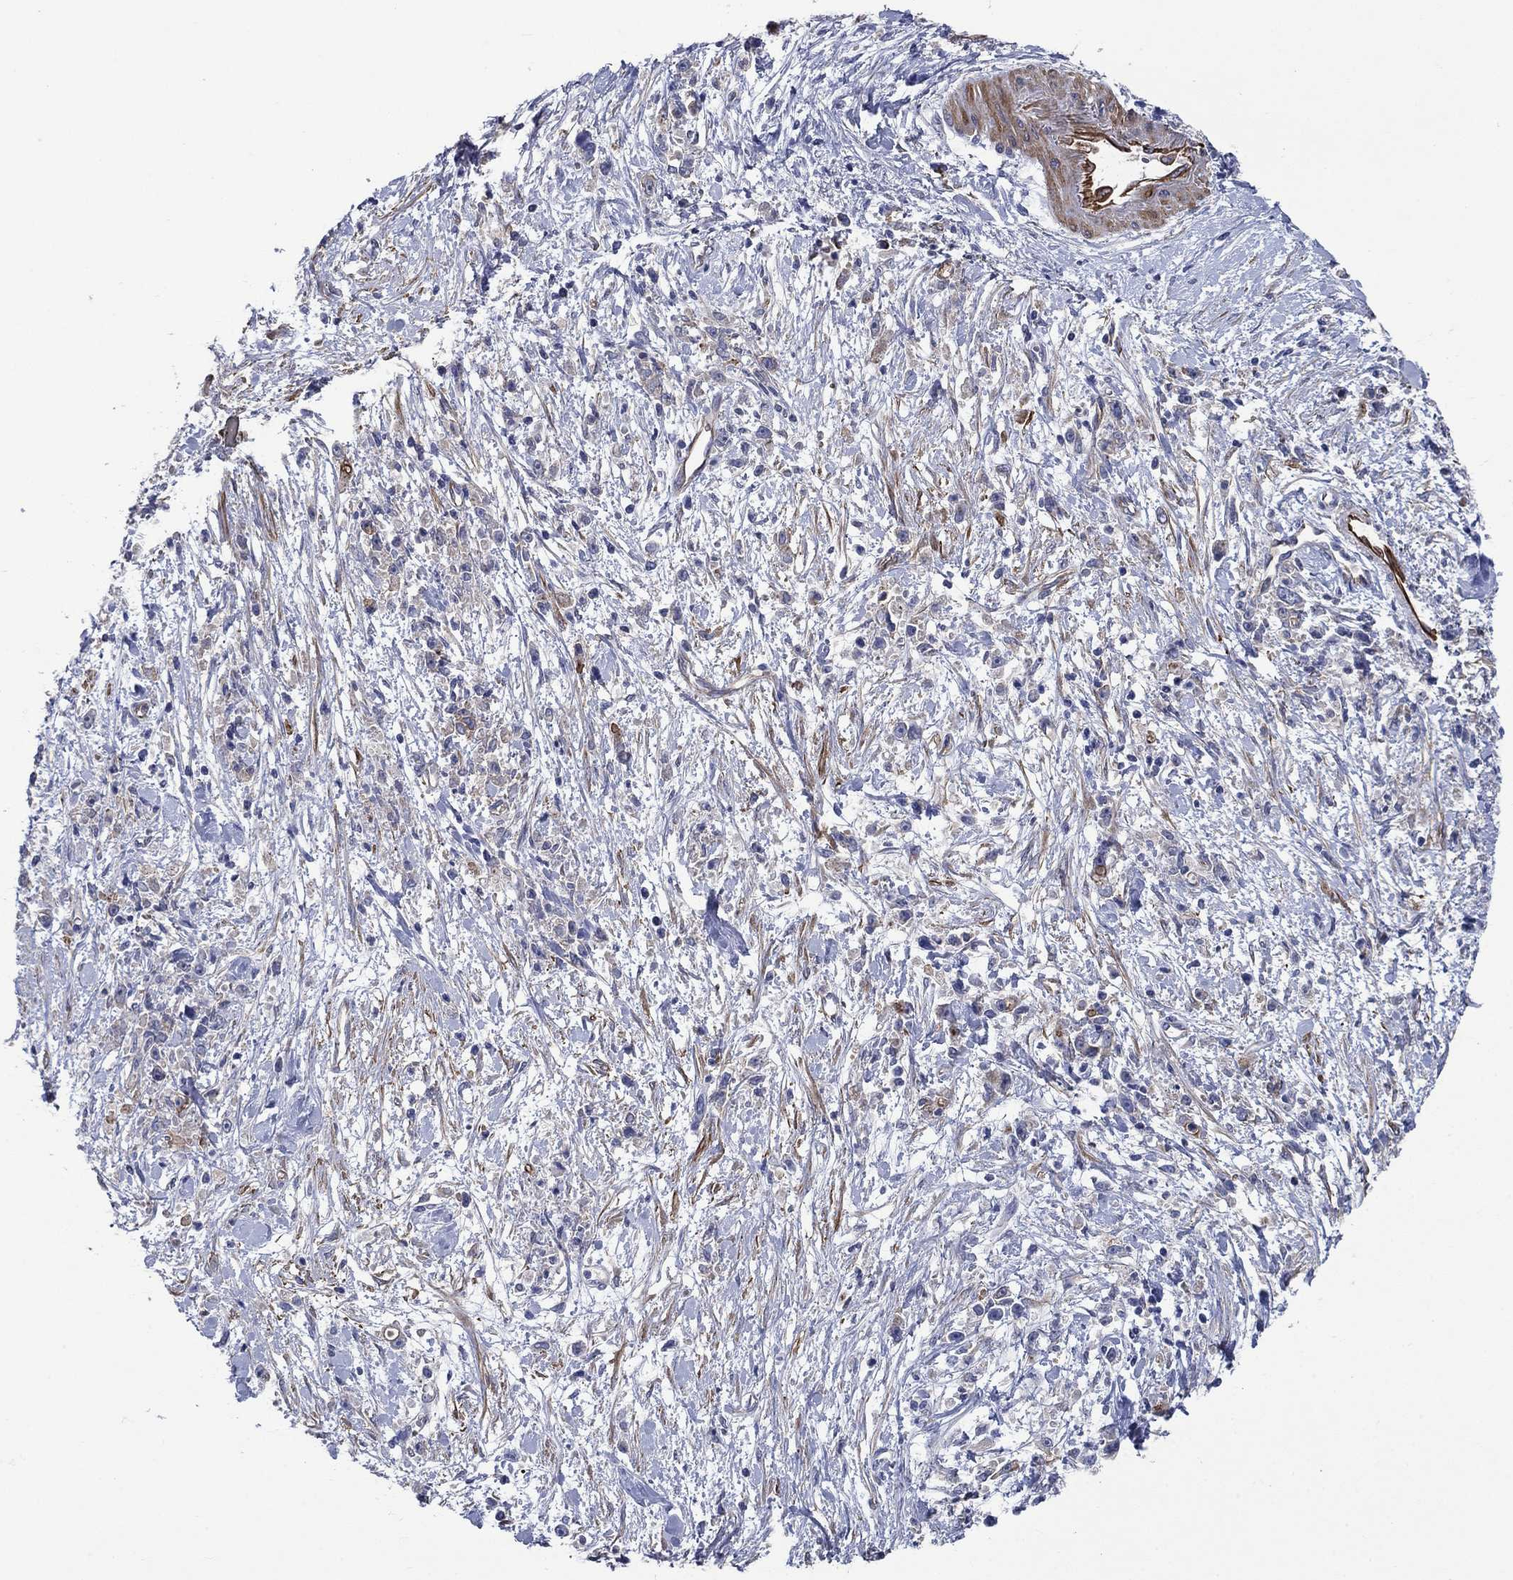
{"staining": {"intensity": "negative", "quantity": "none", "location": "none"}, "tissue": "stomach cancer", "cell_type": "Tumor cells", "image_type": "cancer", "snomed": [{"axis": "morphology", "description": "Adenocarcinoma, NOS"}, {"axis": "topography", "description": "Stomach"}], "caption": "The histopathology image displays no significant positivity in tumor cells of stomach cancer (adenocarcinoma).", "gene": "FLNC", "patient": {"sex": "female", "age": 59}}